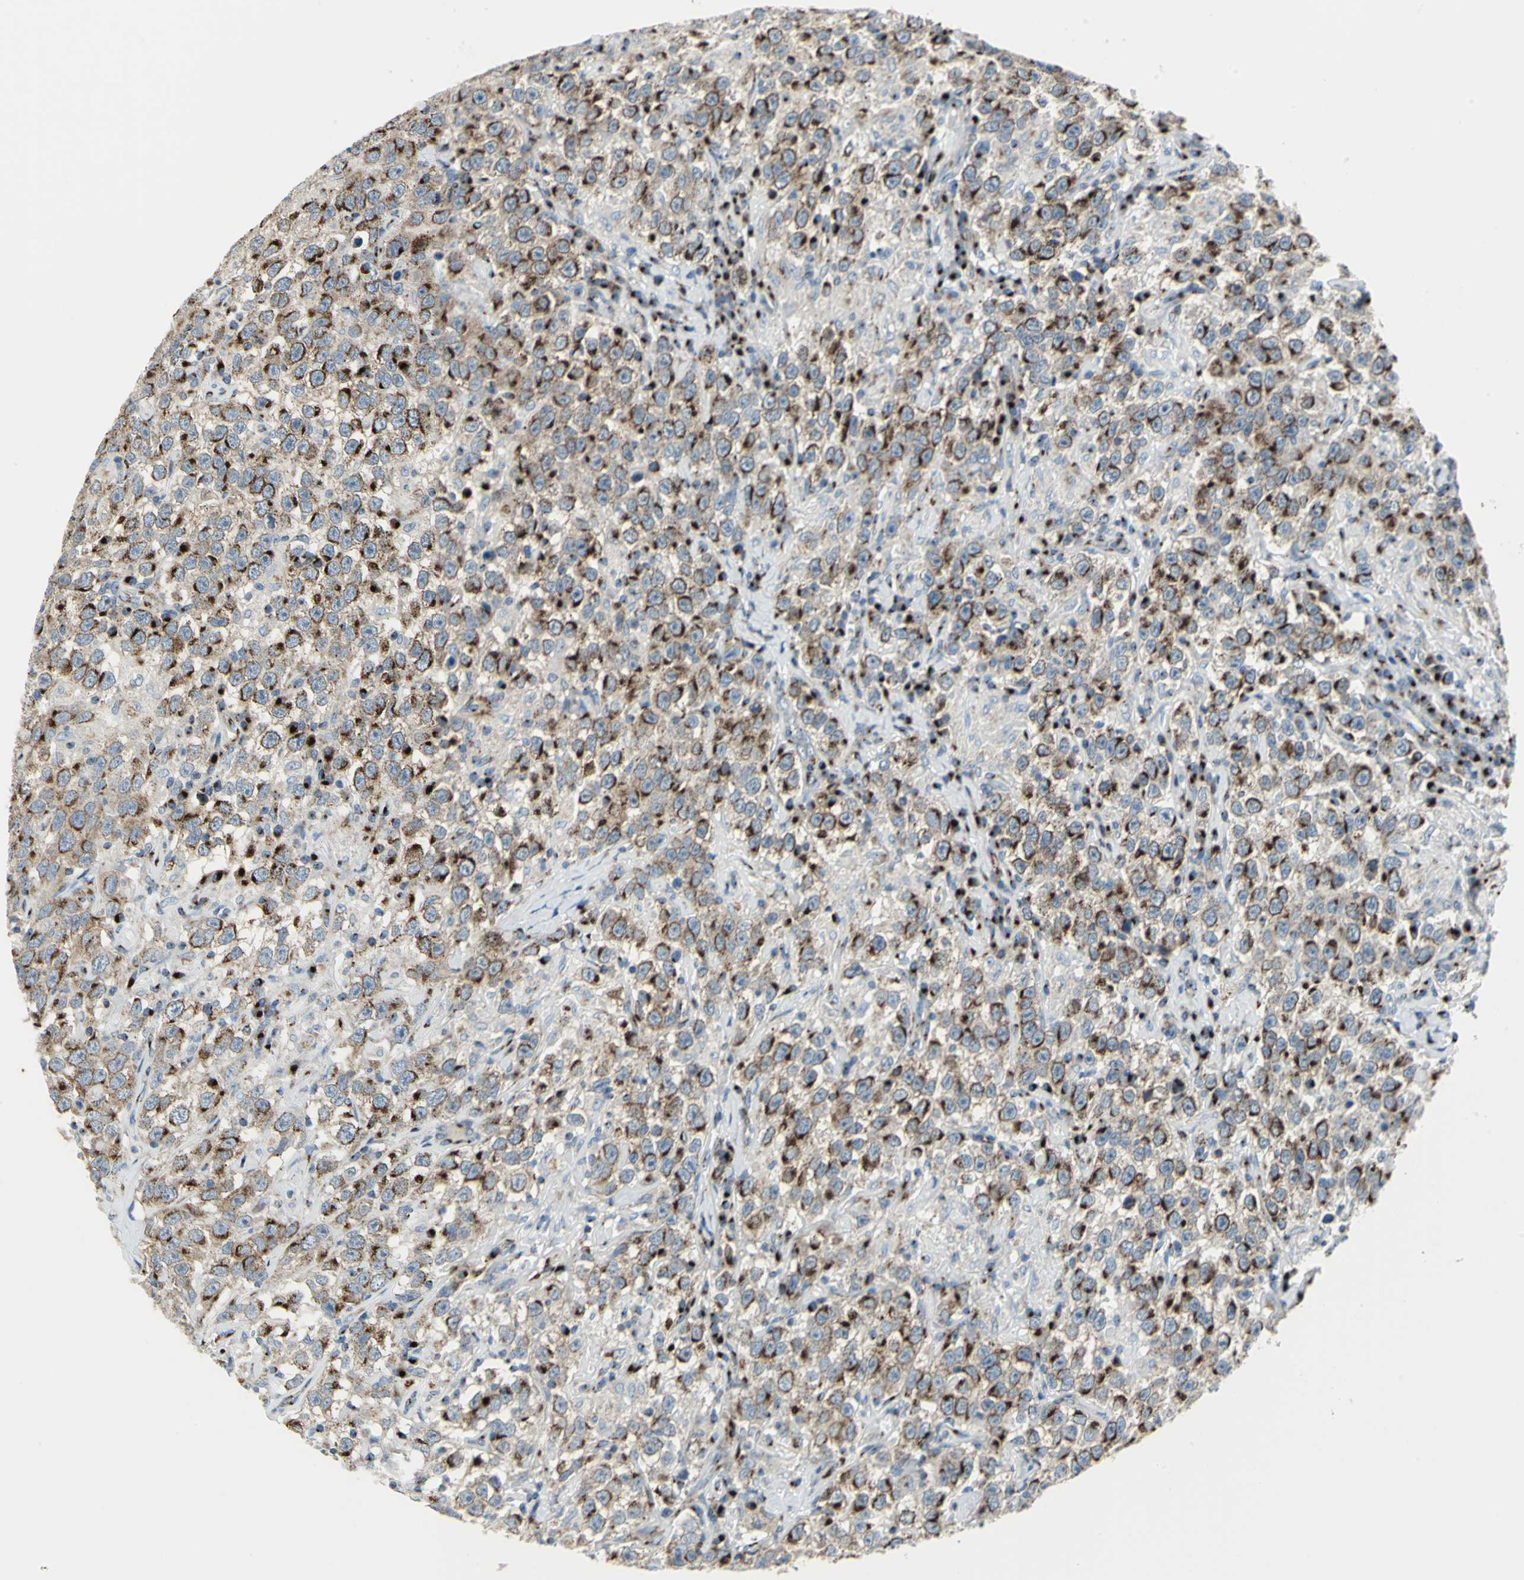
{"staining": {"intensity": "strong", "quantity": ">75%", "location": "cytoplasmic/membranous"}, "tissue": "testis cancer", "cell_type": "Tumor cells", "image_type": "cancer", "snomed": [{"axis": "morphology", "description": "Seminoma, NOS"}, {"axis": "topography", "description": "Testis"}], "caption": "Testis cancer (seminoma) stained for a protein (brown) shows strong cytoplasmic/membranous positive expression in about >75% of tumor cells.", "gene": "GPR3", "patient": {"sex": "male", "age": 41}}